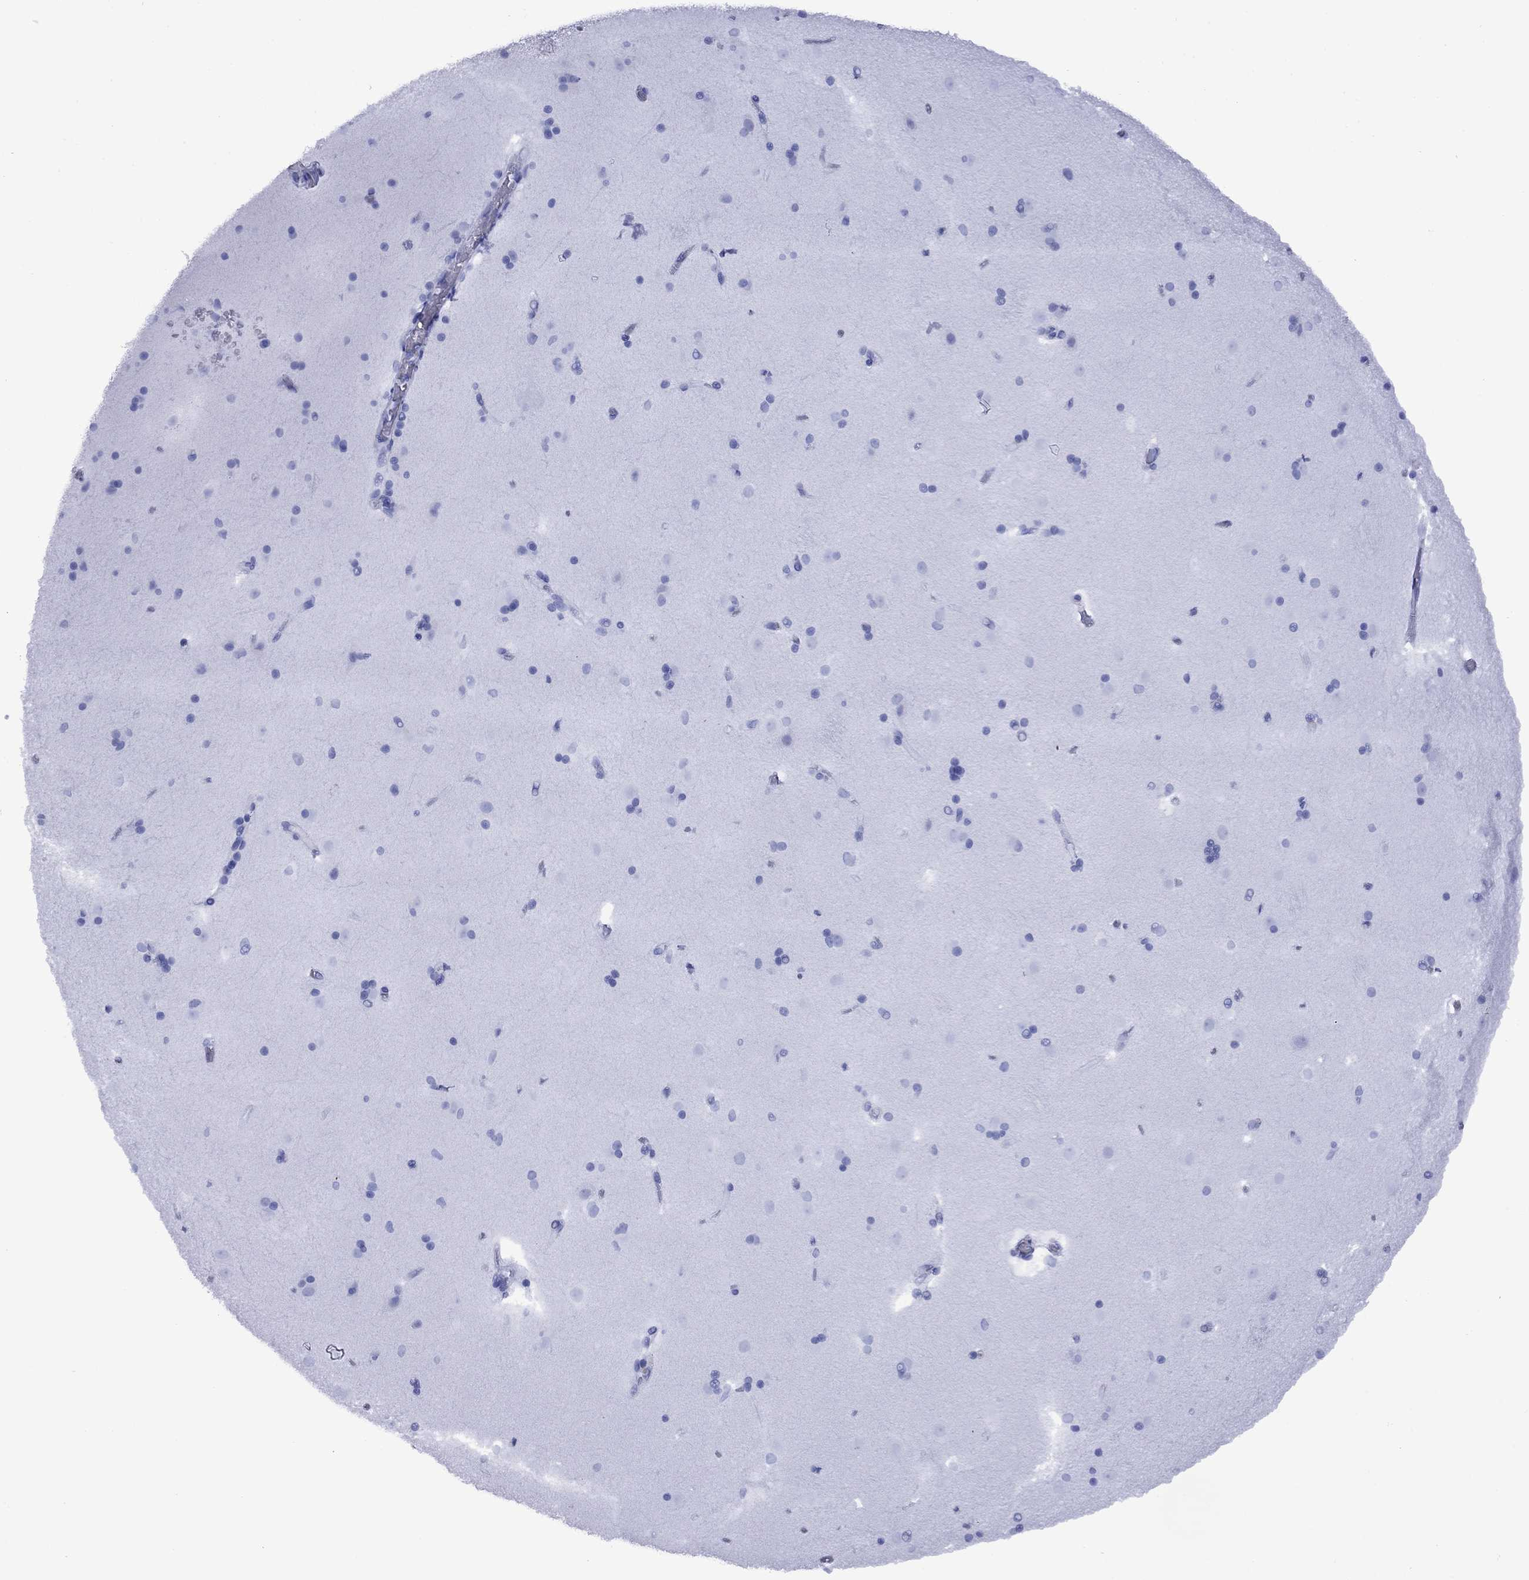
{"staining": {"intensity": "negative", "quantity": "none", "location": "none"}, "tissue": "caudate", "cell_type": "Glial cells", "image_type": "normal", "snomed": [{"axis": "morphology", "description": "Normal tissue, NOS"}, {"axis": "topography", "description": "Lateral ventricle wall"}], "caption": "A histopathology image of caudate stained for a protein demonstrates no brown staining in glial cells. Brightfield microscopy of immunohistochemistry (IHC) stained with DAB (3,3'-diaminobenzidine) (brown) and hematoxylin (blue), captured at high magnification.", "gene": "APOA2", "patient": {"sex": "male", "age": 51}}